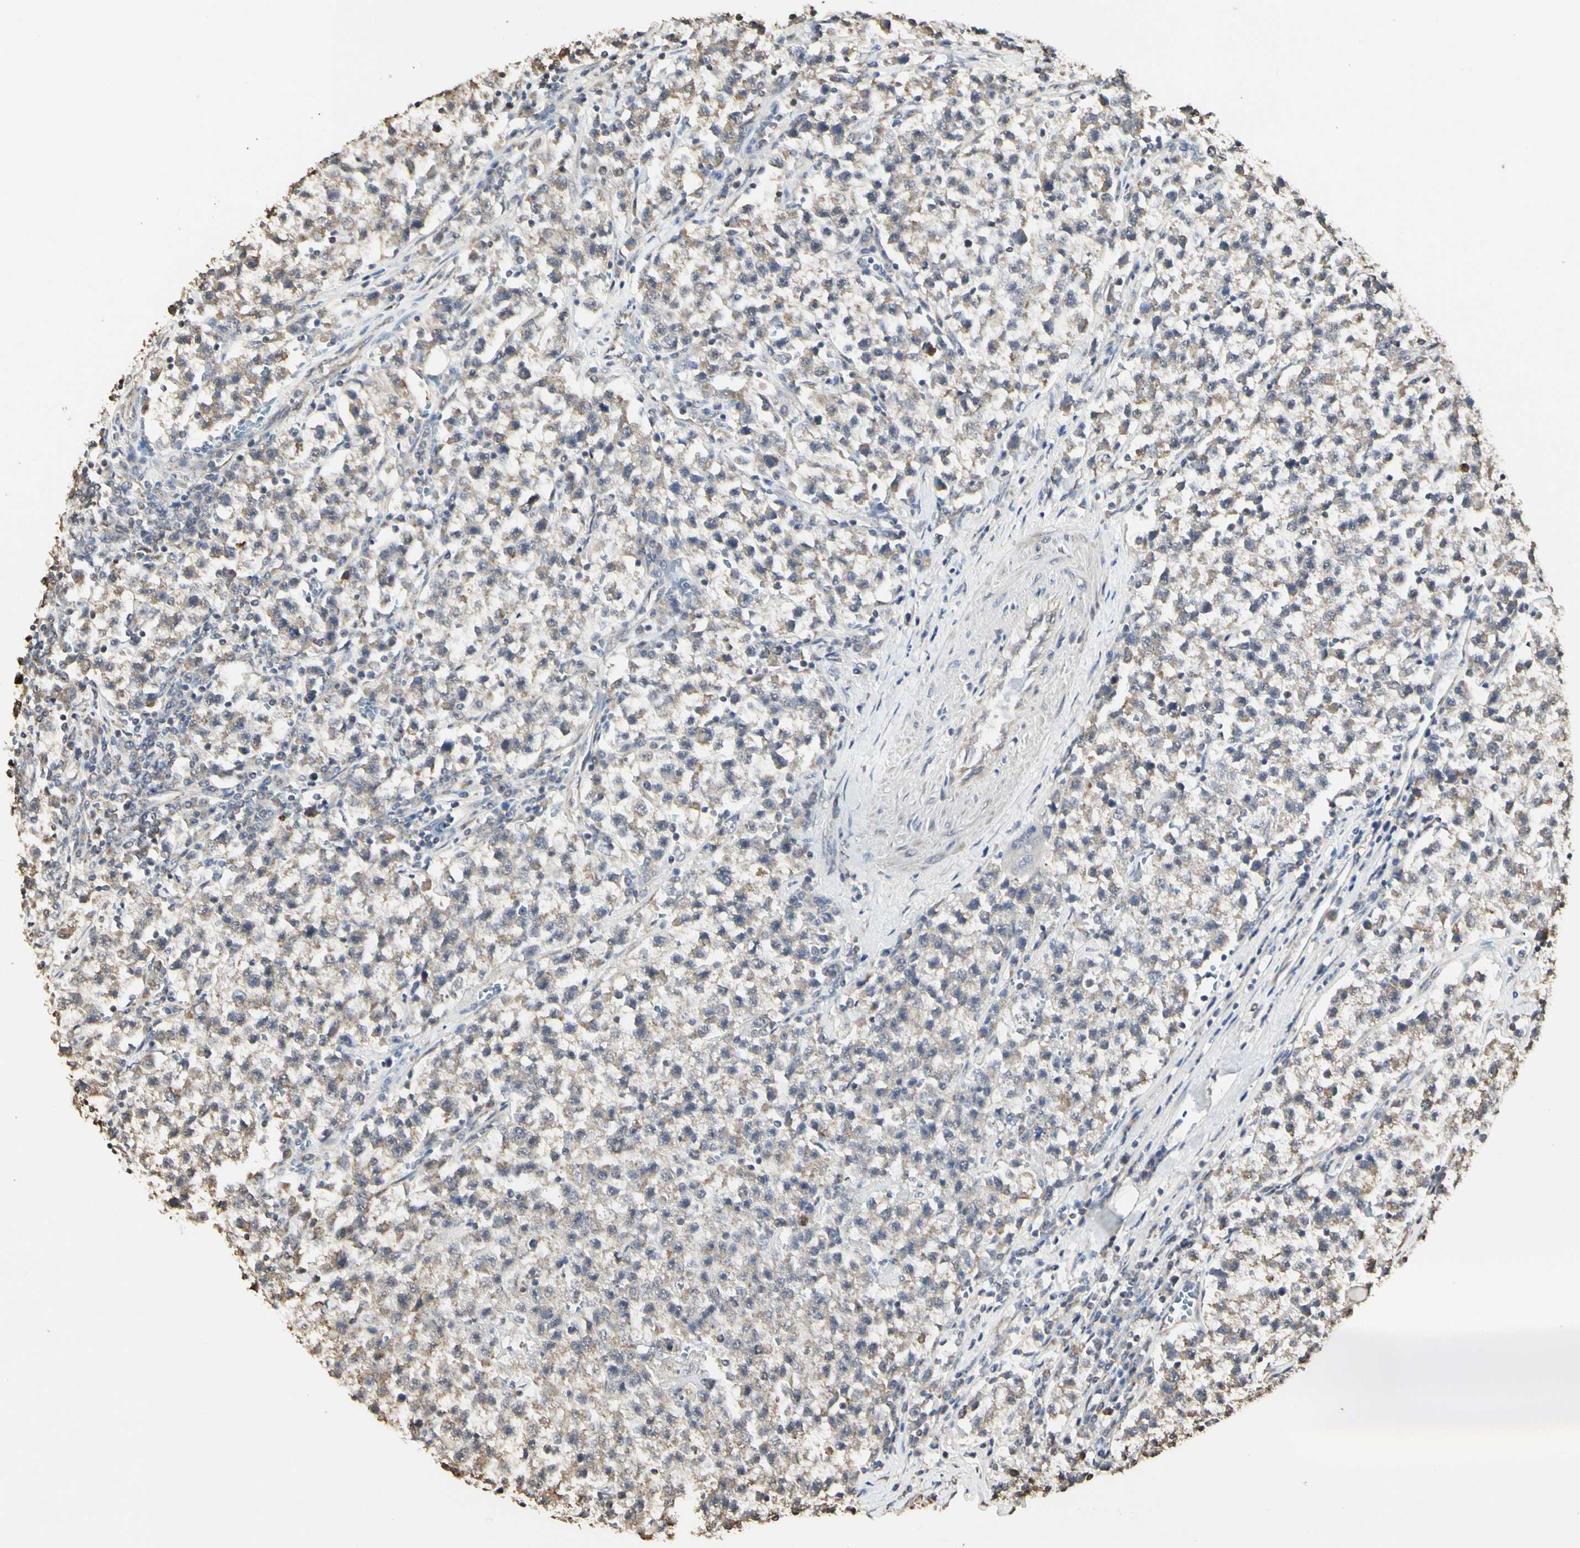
{"staining": {"intensity": "weak", "quantity": ">75%", "location": "cytoplasmic/membranous"}, "tissue": "testis cancer", "cell_type": "Tumor cells", "image_type": "cancer", "snomed": [{"axis": "morphology", "description": "Seminoma, NOS"}, {"axis": "topography", "description": "Testis"}], "caption": "Immunohistochemistry (IHC) of human testis cancer reveals low levels of weak cytoplasmic/membranous positivity in about >75% of tumor cells.", "gene": "TAOK1", "patient": {"sex": "male", "age": 22}}